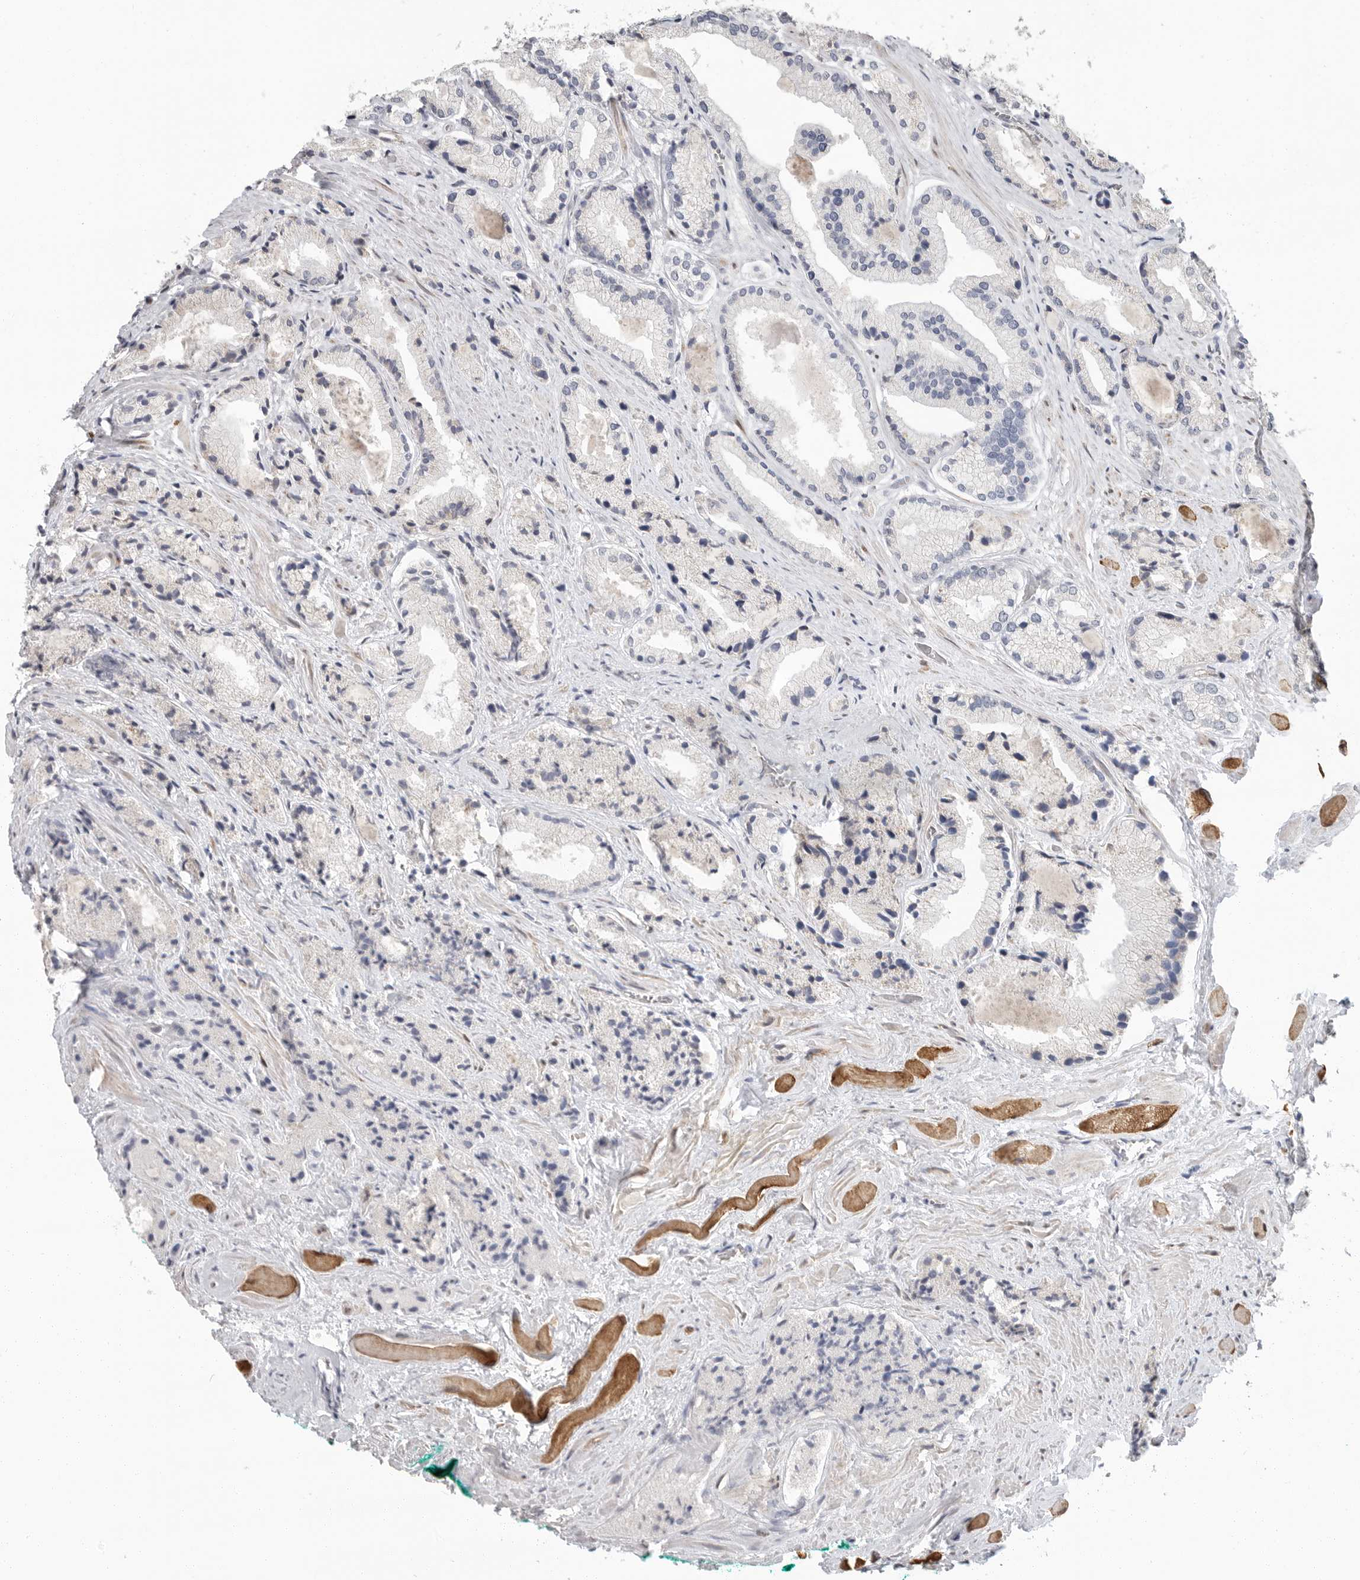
{"staining": {"intensity": "negative", "quantity": "none", "location": "none"}, "tissue": "prostate cancer", "cell_type": "Tumor cells", "image_type": "cancer", "snomed": [{"axis": "morphology", "description": "Adenocarcinoma, Low grade"}, {"axis": "topography", "description": "Prostate"}], "caption": "The micrograph shows no significant staining in tumor cells of adenocarcinoma (low-grade) (prostate). (Brightfield microscopy of DAB (3,3'-diaminobenzidine) IHC at high magnification).", "gene": "PLN", "patient": {"sex": "male", "age": 62}}